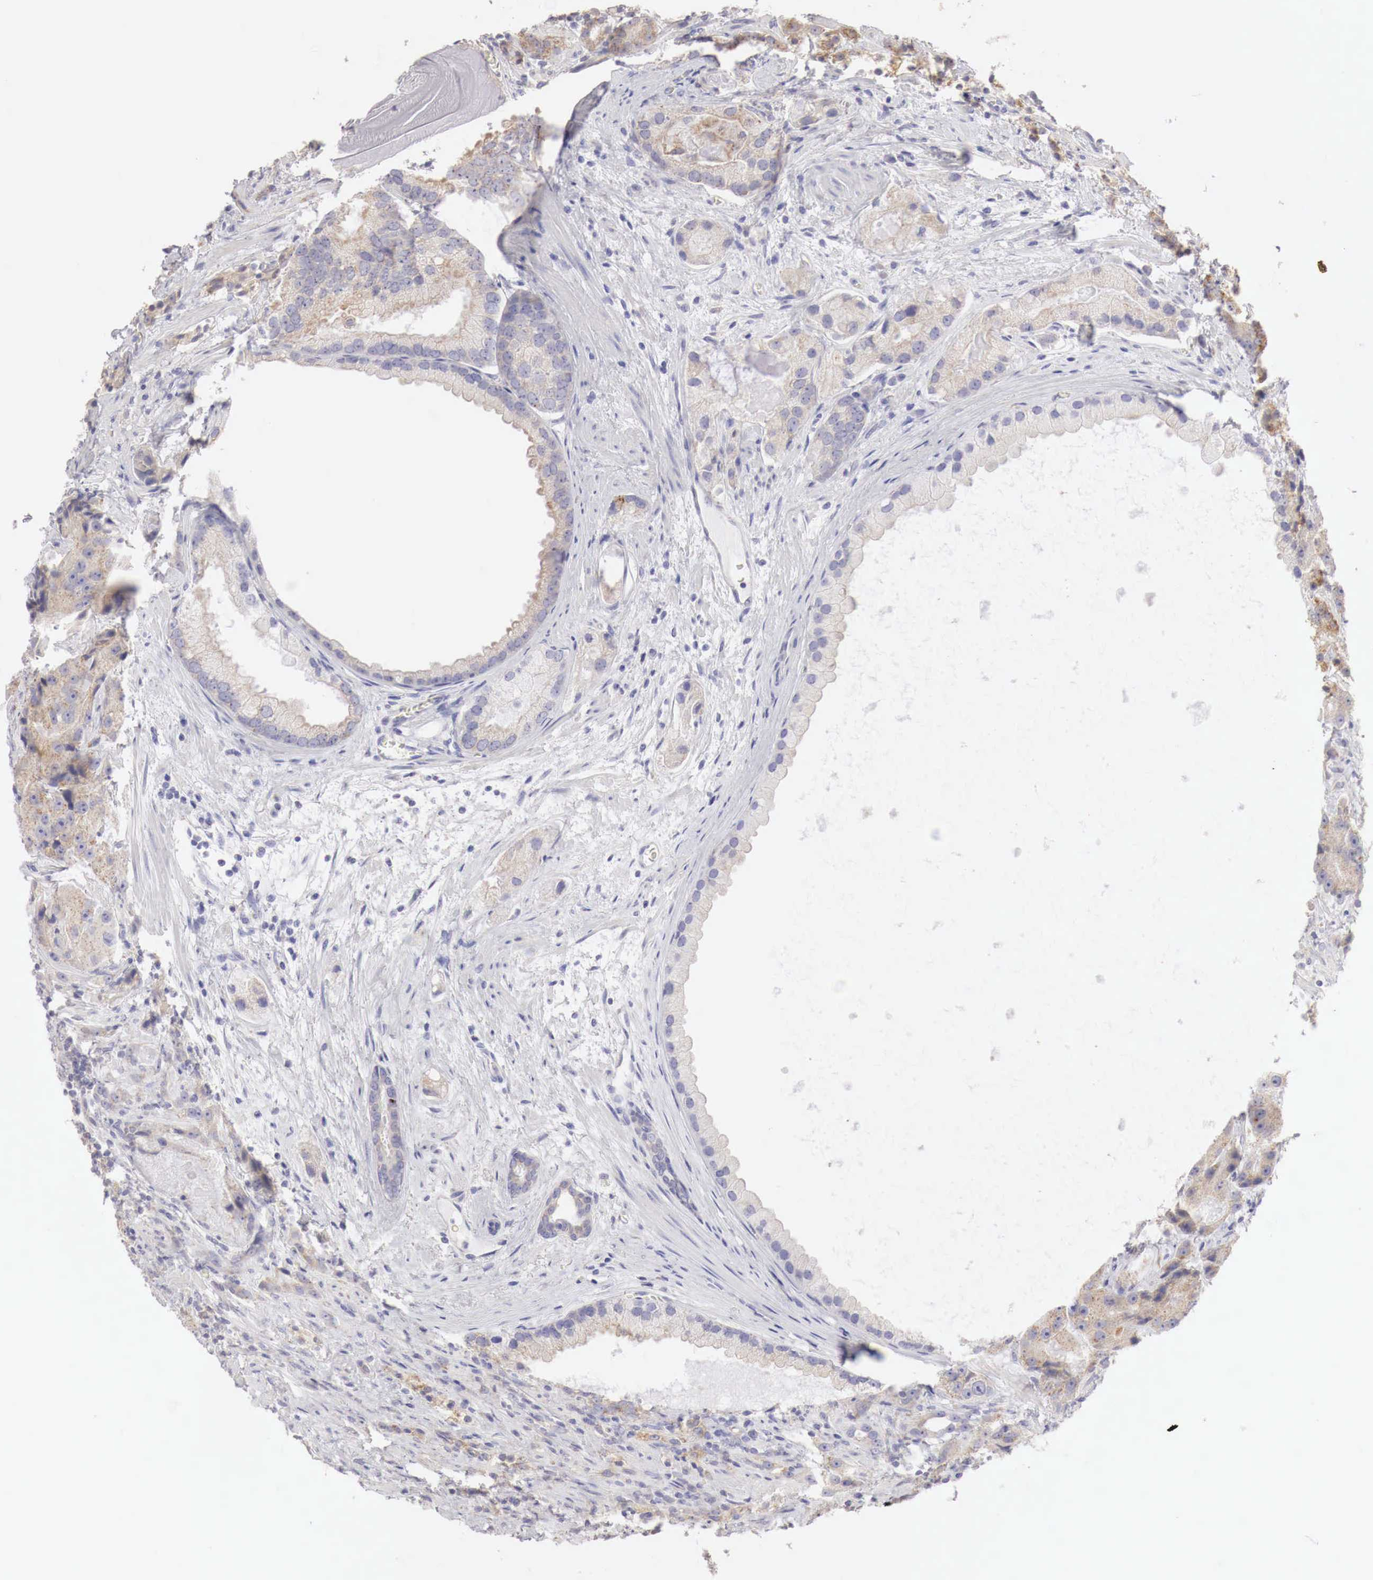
{"staining": {"intensity": "weak", "quantity": "25%-75%", "location": "cytoplasmic/membranous"}, "tissue": "prostate cancer", "cell_type": "Tumor cells", "image_type": "cancer", "snomed": [{"axis": "morphology", "description": "Adenocarcinoma, Medium grade"}, {"axis": "topography", "description": "Prostate"}], "caption": "A photomicrograph showing weak cytoplasmic/membranous staining in about 25%-75% of tumor cells in adenocarcinoma (medium-grade) (prostate), as visualized by brown immunohistochemical staining.", "gene": "NSDHL", "patient": {"sex": "male", "age": 70}}